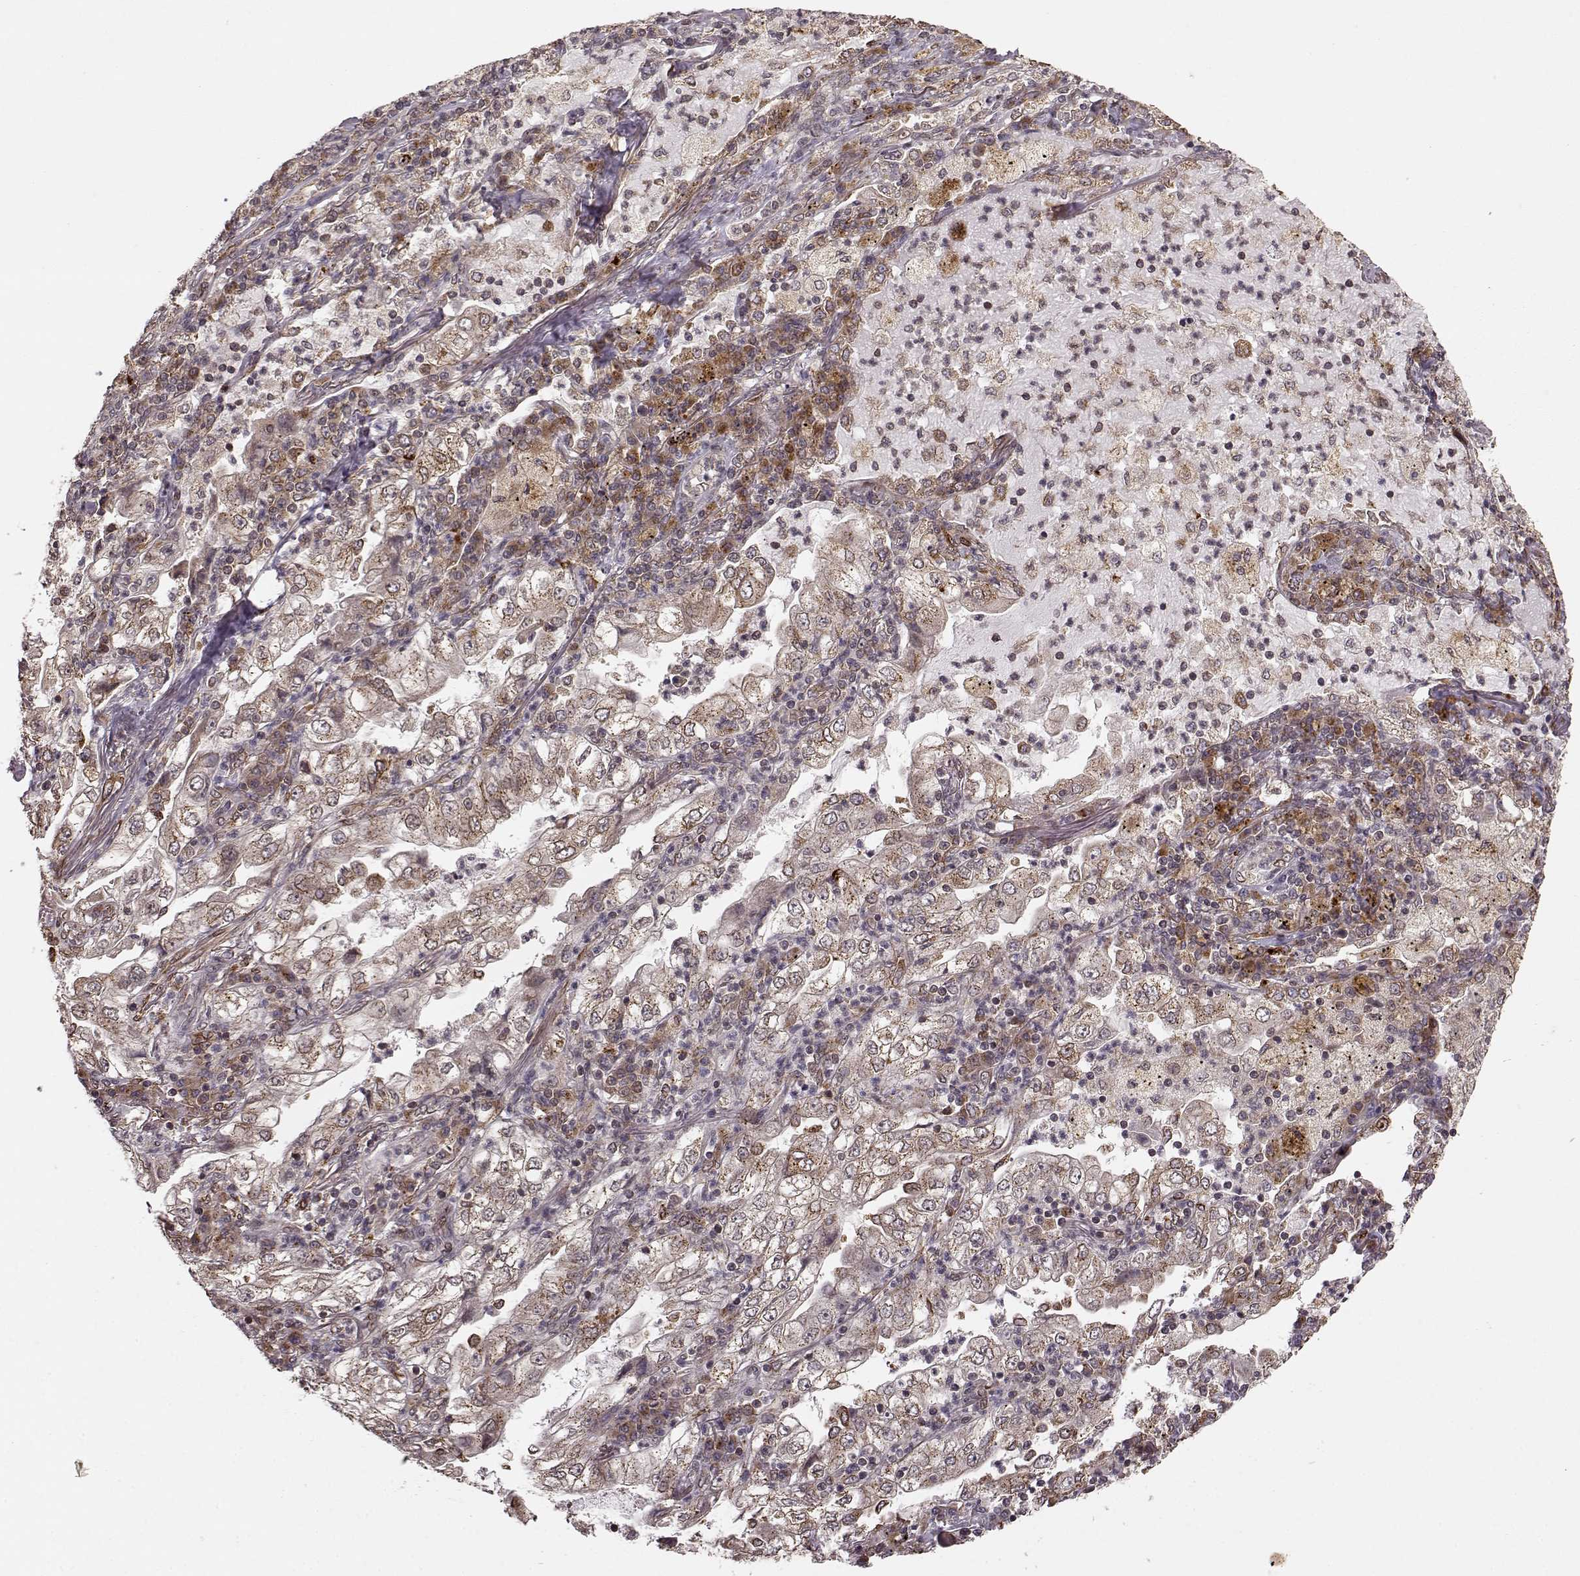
{"staining": {"intensity": "negative", "quantity": "none", "location": "none"}, "tissue": "lung cancer", "cell_type": "Tumor cells", "image_type": "cancer", "snomed": [{"axis": "morphology", "description": "Adenocarcinoma, NOS"}, {"axis": "topography", "description": "Lung"}], "caption": "This is a micrograph of immunohistochemistry (IHC) staining of lung cancer, which shows no positivity in tumor cells.", "gene": "YIPF5", "patient": {"sex": "female", "age": 73}}